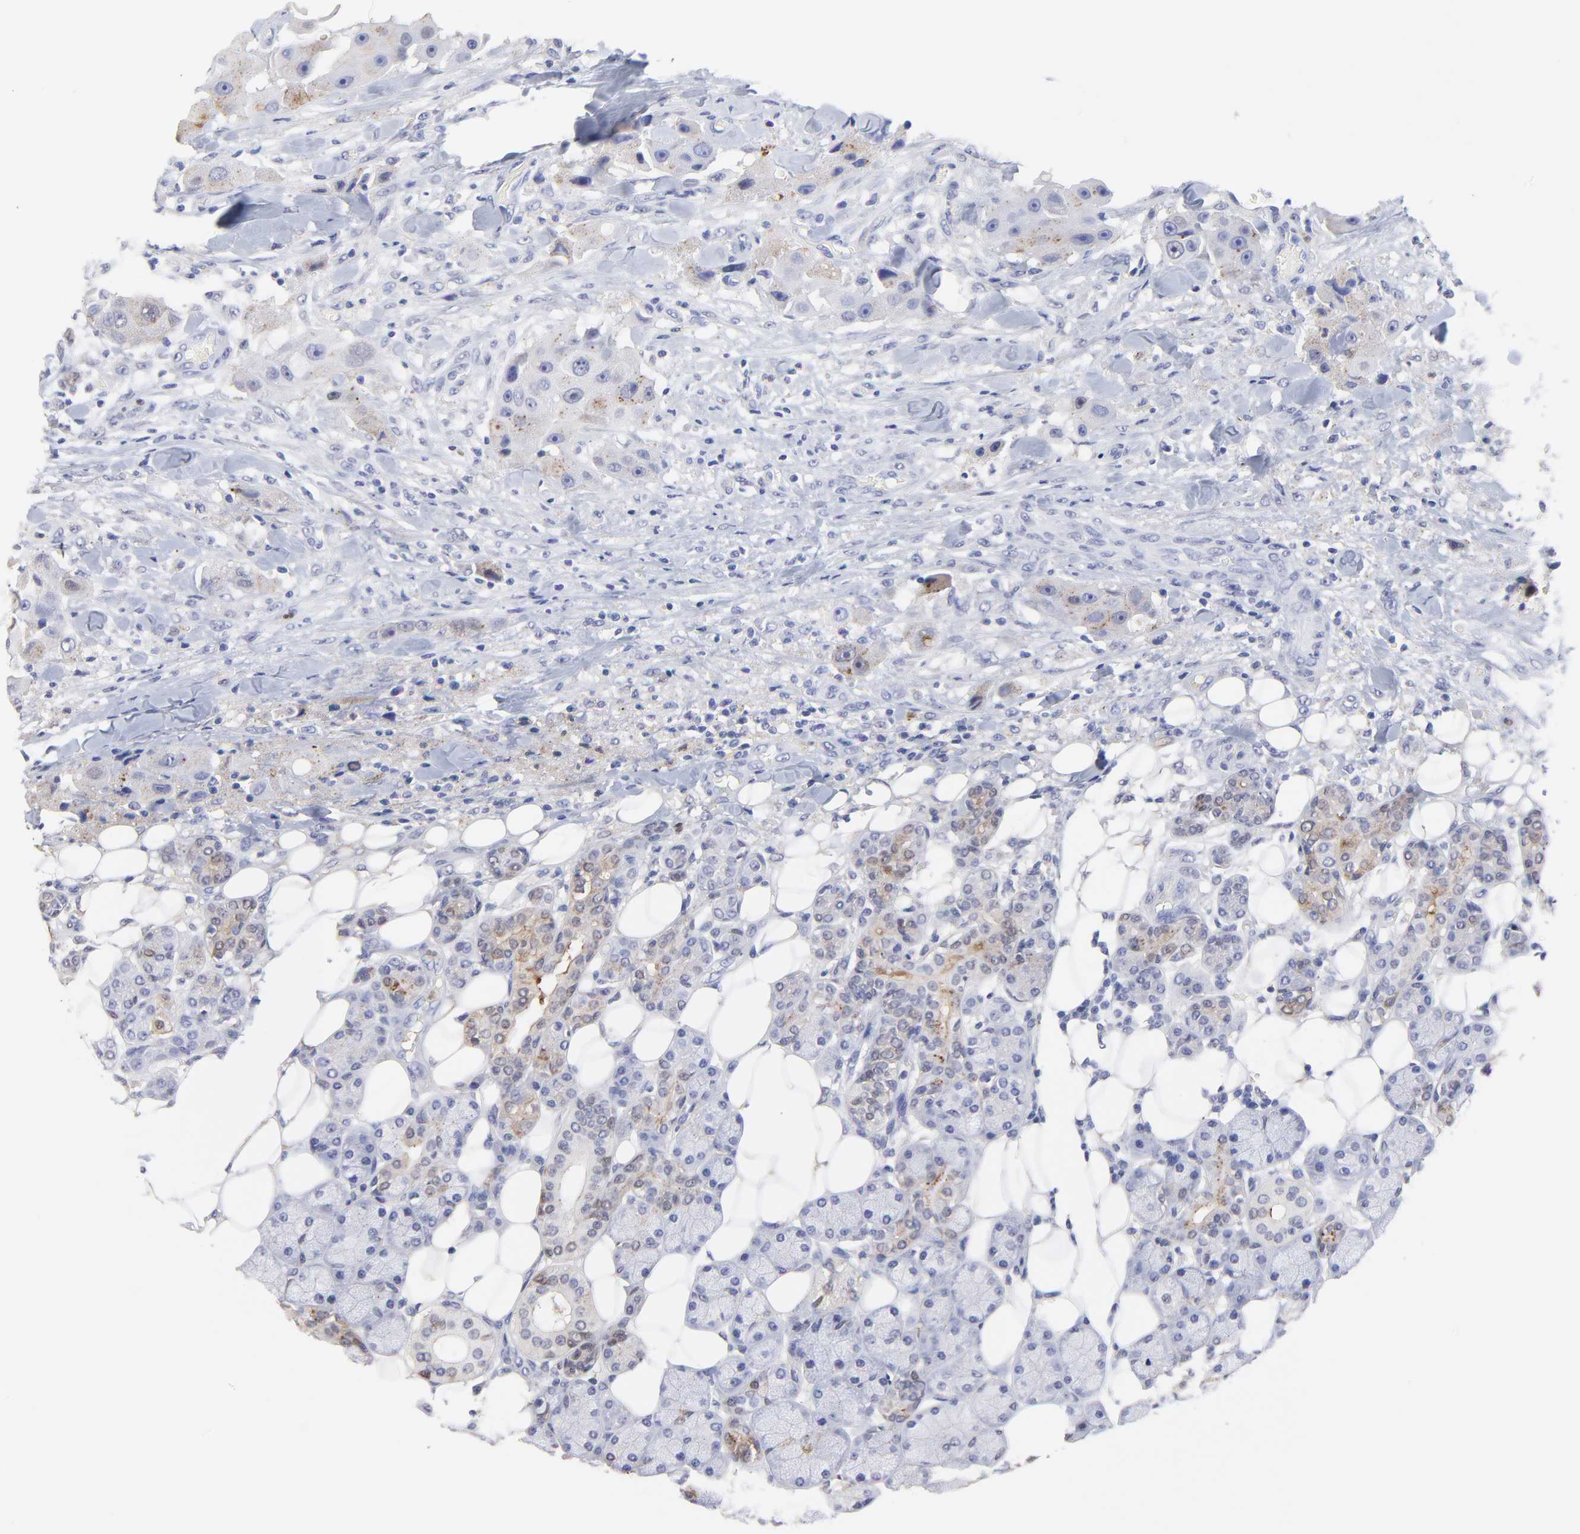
{"staining": {"intensity": "weak", "quantity": "<25%", "location": "cytoplasmic/membranous"}, "tissue": "head and neck cancer", "cell_type": "Tumor cells", "image_type": "cancer", "snomed": [{"axis": "morphology", "description": "Normal tissue, NOS"}, {"axis": "morphology", "description": "Adenocarcinoma, NOS"}, {"axis": "topography", "description": "Salivary gland"}, {"axis": "topography", "description": "Head-Neck"}], "caption": "Micrograph shows no protein staining in tumor cells of head and neck adenocarcinoma tissue.", "gene": "SMARCA1", "patient": {"sex": "male", "age": 80}}